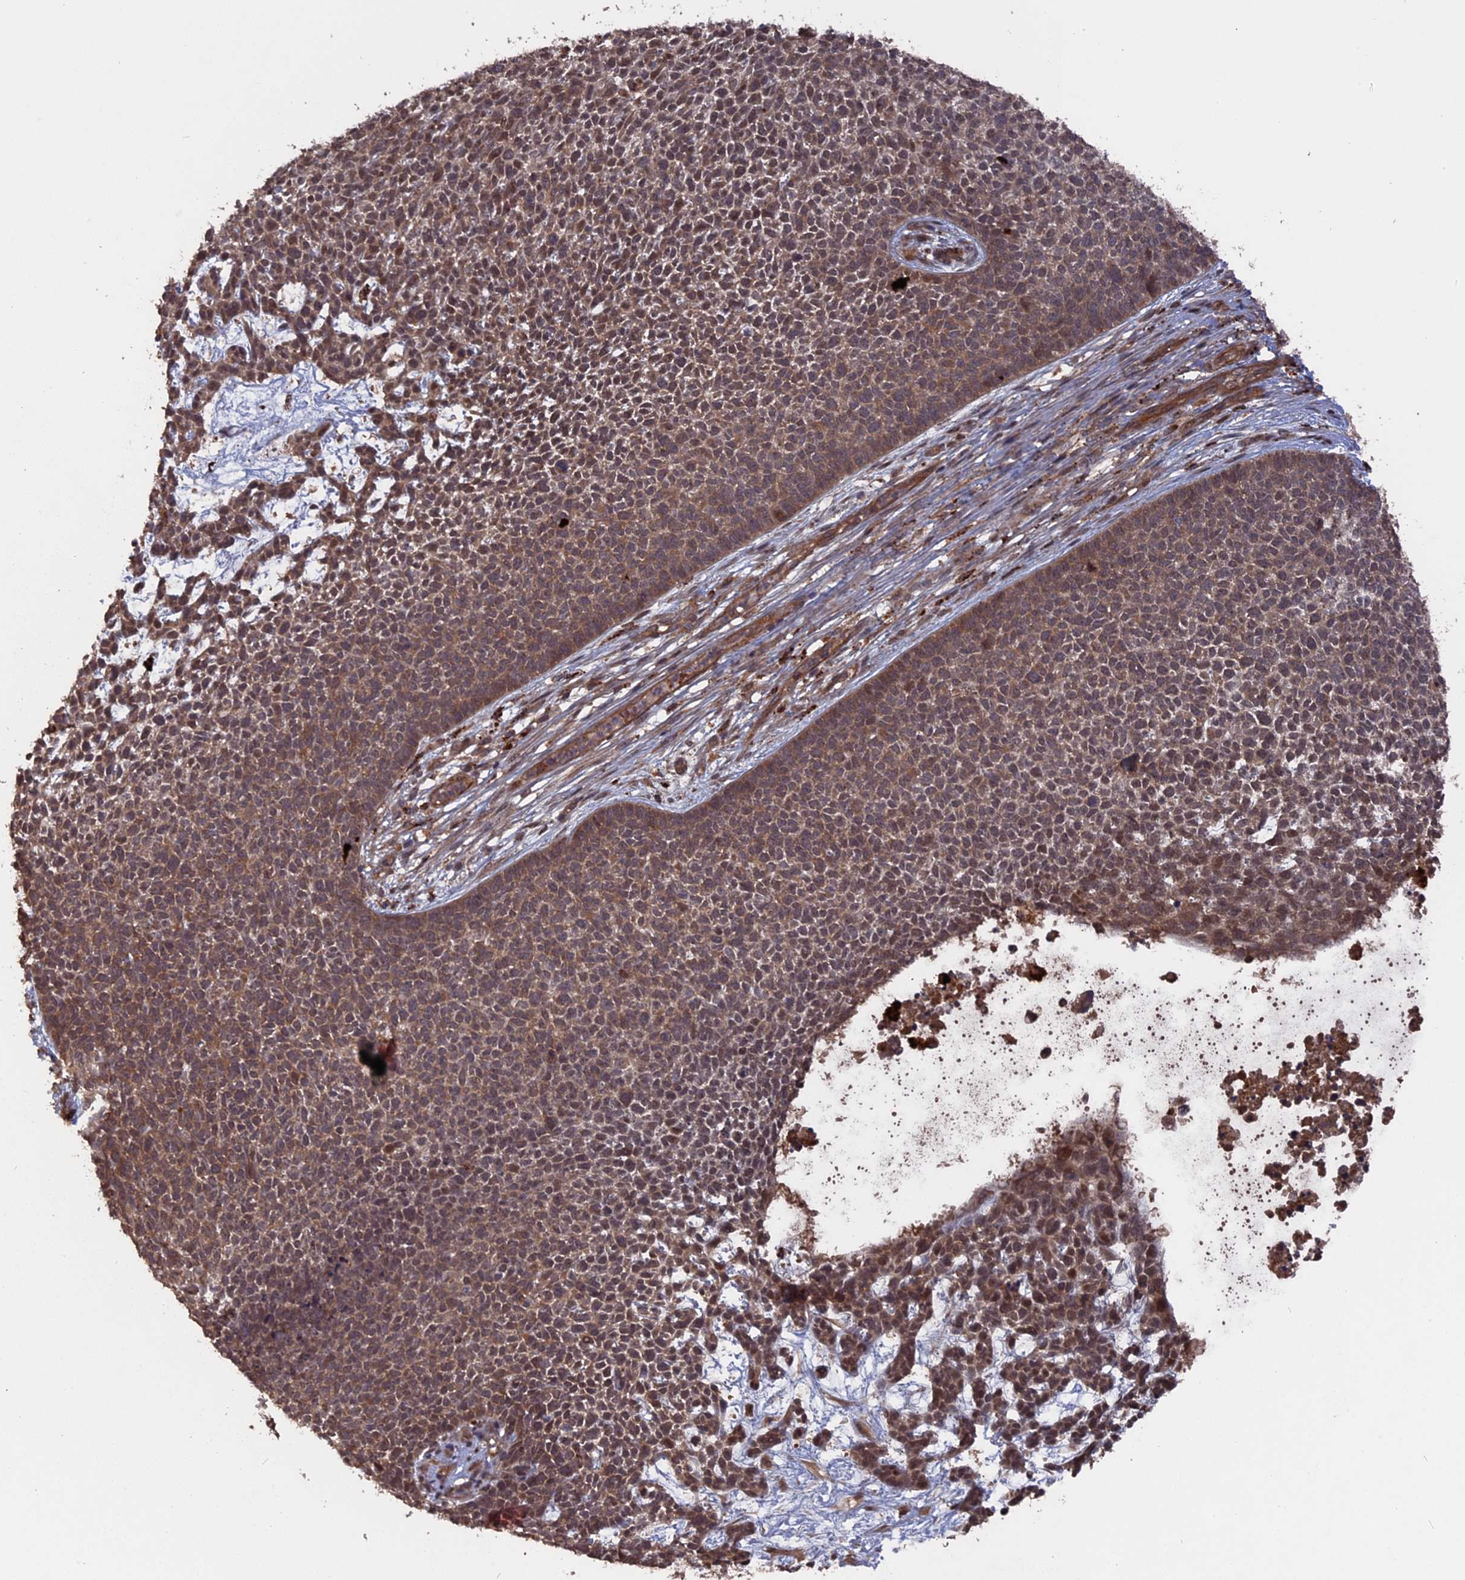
{"staining": {"intensity": "moderate", "quantity": ">75%", "location": "cytoplasmic/membranous"}, "tissue": "skin cancer", "cell_type": "Tumor cells", "image_type": "cancer", "snomed": [{"axis": "morphology", "description": "Basal cell carcinoma"}, {"axis": "topography", "description": "Skin"}], "caption": "Immunohistochemical staining of skin cancer exhibits medium levels of moderate cytoplasmic/membranous protein expression in approximately >75% of tumor cells.", "gene": "TELO2", "patient": {"sex": "female", "age": 84}}